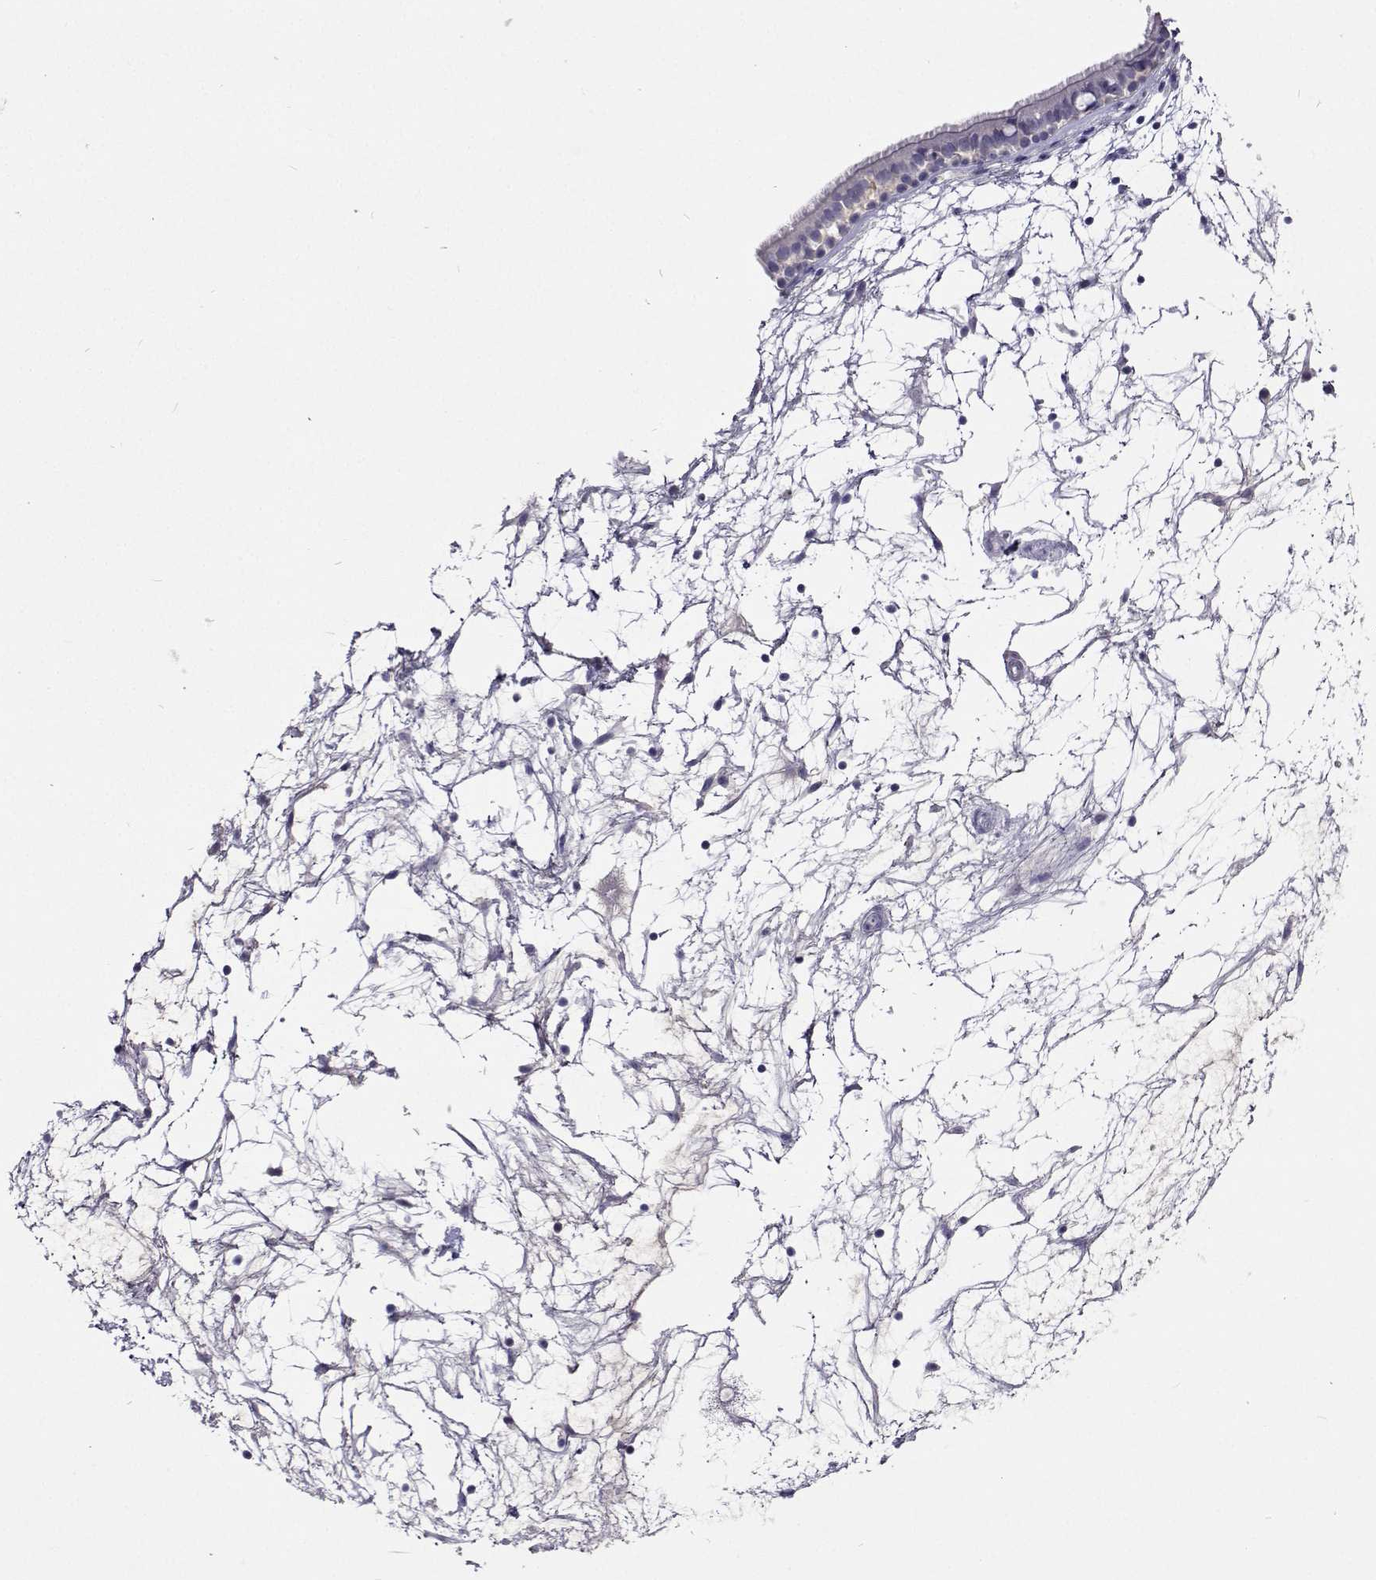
{"staining": {"intensity": "negative", "quantity": "none", "location": "none"}, "tissue": "nasopharynx", "cell_type": "Respiratory epithelial cells", "image_type": "normal", "snomed": [{"axis": "morphology", "description": "Normal tissue, NOS"}, {"axis": "topography", "description": "Nasopharynx"}], "caption": "Immunohistochemistry photomicrograph of unremarkable nasopharynx: nasopharynx stained with DAB (3,3'-diaminobenzidine) demonstrates no significant protein expression in respiratory epithelial cells. The staining is performed using DAB (3,3'-diaminobenzidine) brown chromogen with nuclei counter-stained in using hematoxylin.", "gene": "CFAP44", "patient": {"sex": "male", "age": 68}}